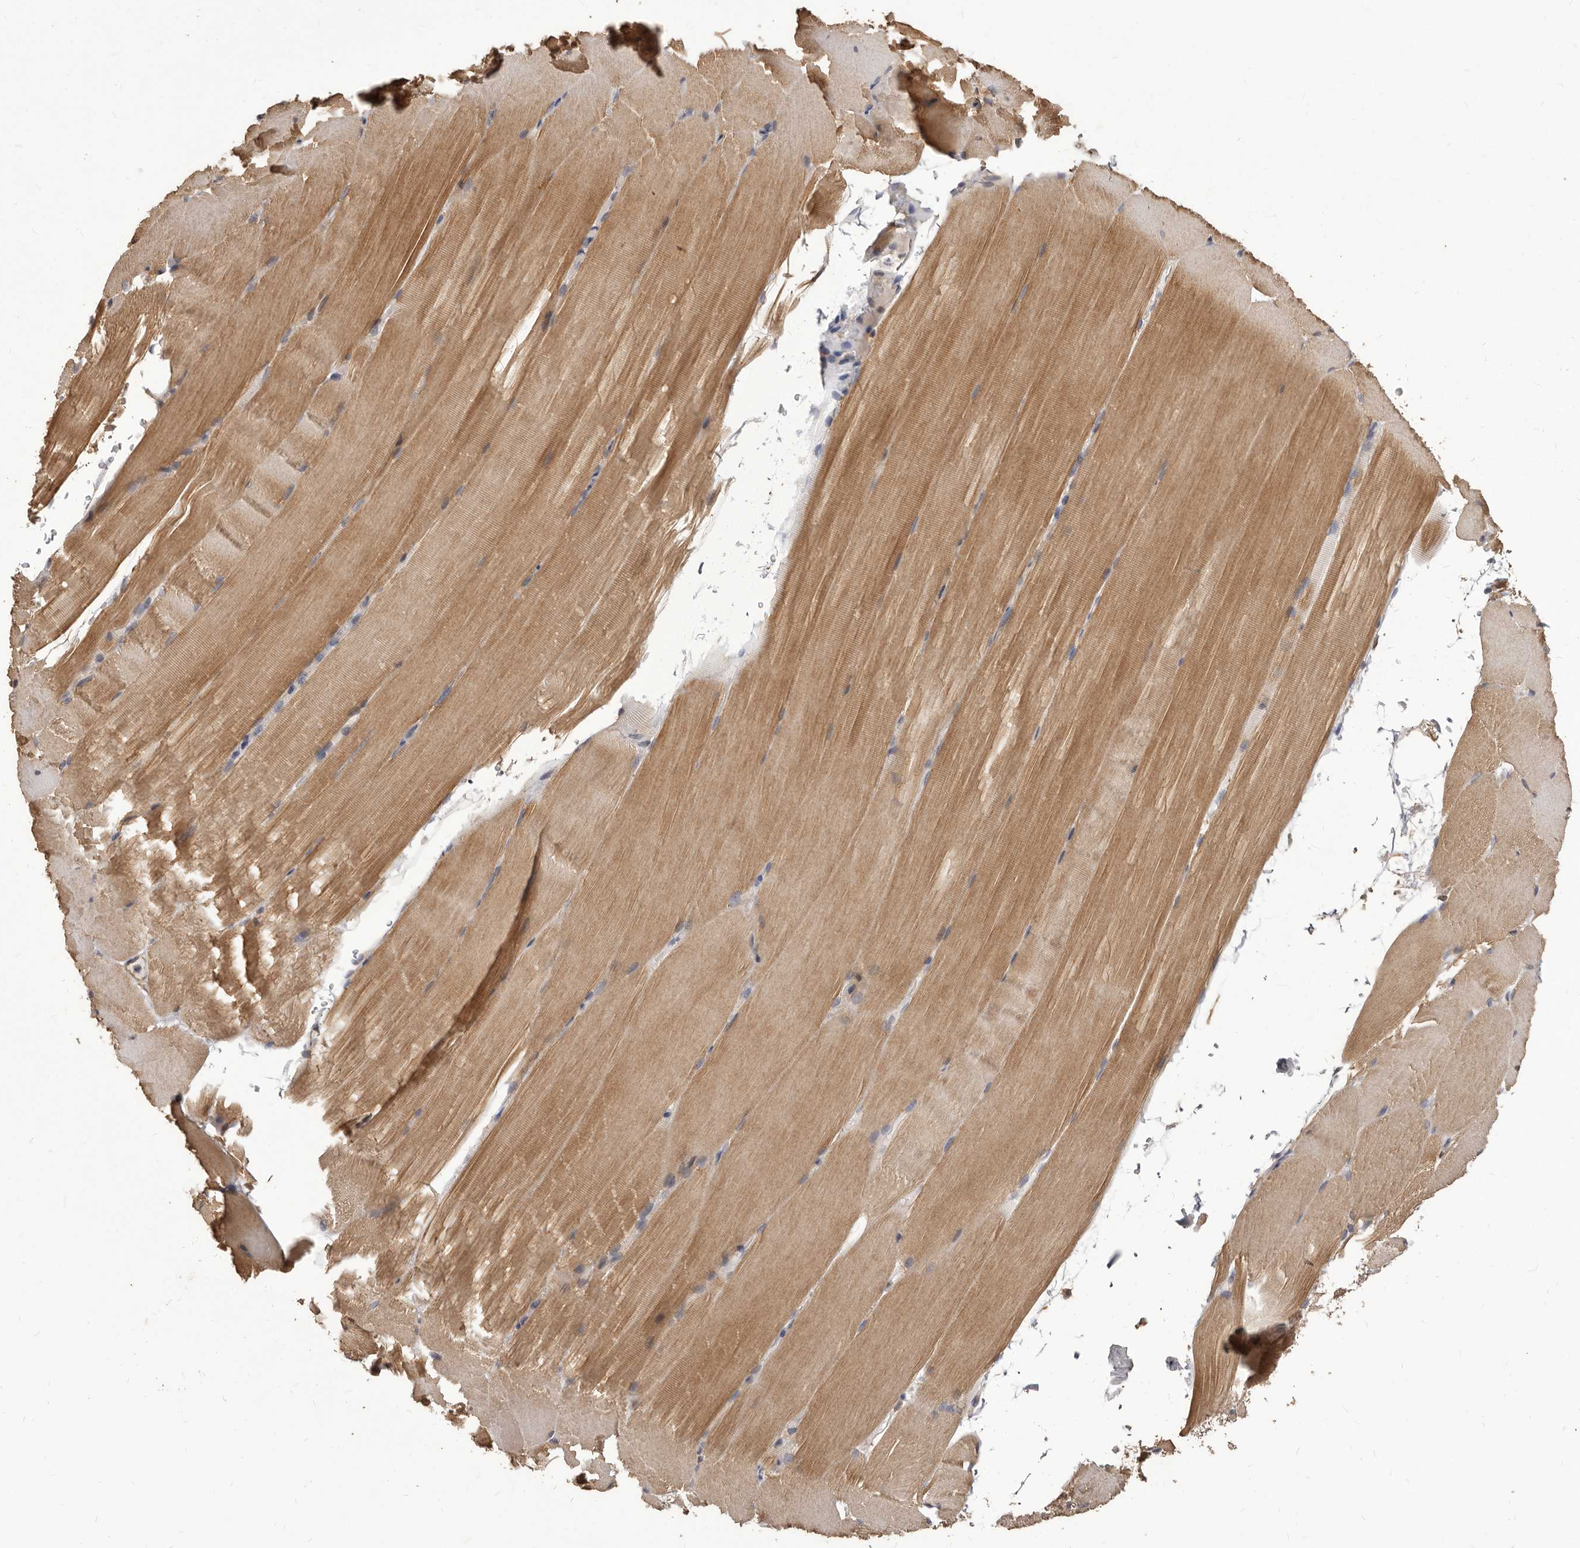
{"staining": {"intensity": "moderate", "quantity": "25%-75%", "location": "cytoplasmic/membranous"}, "tissue": "skeletal muscle", "cell_type": "Myocytes", "image_type": "normal", "snomed": [{"axis": "morphology", "description": "Normal tissue, NOS"}, {"axis": "topography", "description": "Skeletal muscle"}, {"axis": "topography", "description": "Parathyroid gland"}], "caption": "Skeletal muscle stained with a brown dye exhibits moderate cytoplasmic/membranous positive expression in approximately 25%-75% of myocytes.", "gene": "ALPK1", "patient": {"sex": "female", "age": 37}}